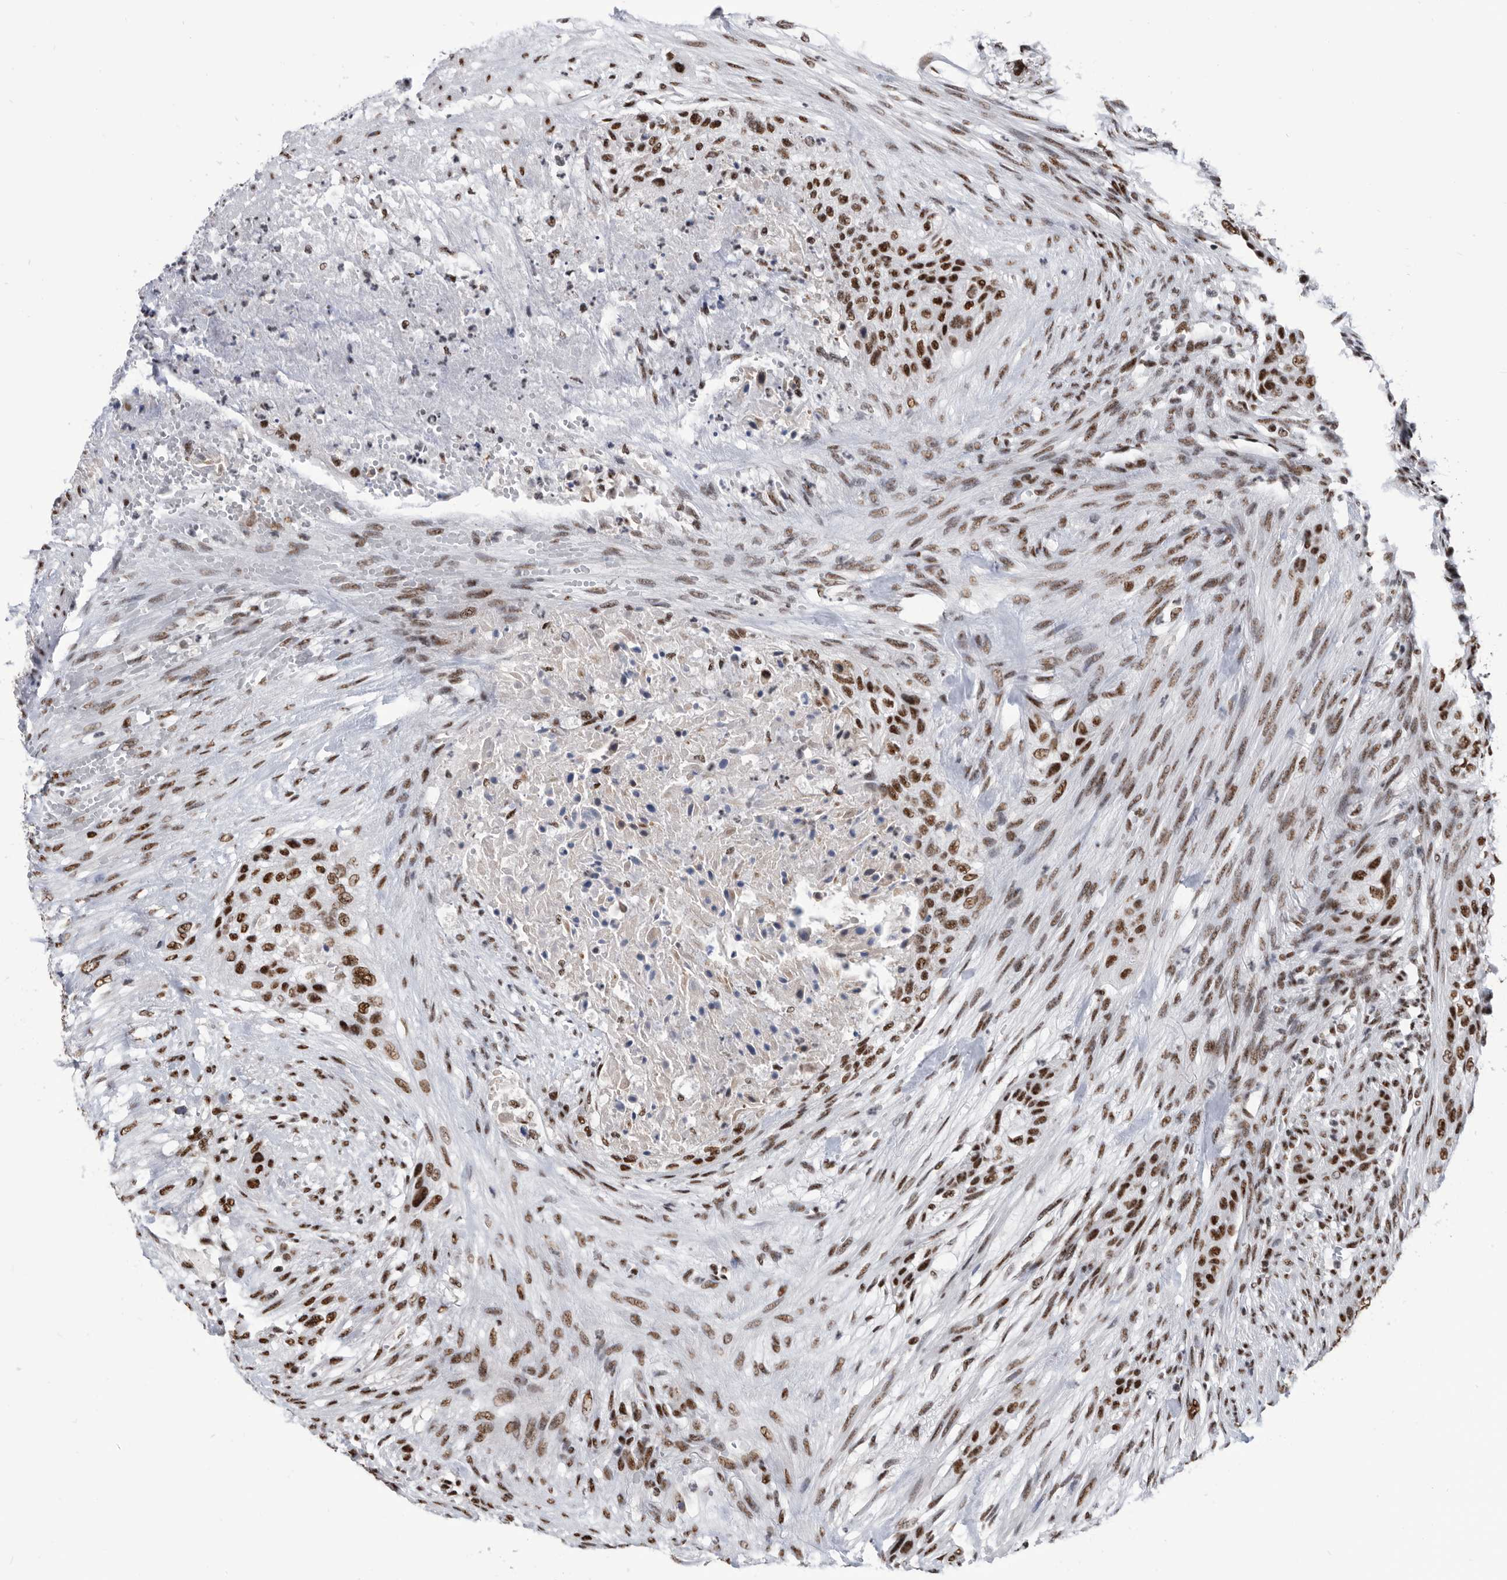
{"staining": {"intensity": "strong", "quantity": ">75%", "location": "nuclear"}, "tissue": "urothelial cancer", "cell_type": "Tumor cells", "image_type": "cancer", "snomed": [{"axis": "morphology", "description": "Urothelial carcinoma, High grade"}, {"axis": "topography", "description": "Urinary bladder"}], "caption": "Urothelial carcinoma (high-grade) was stained to show a protein in brown. There is high levels of strong nuclear expression in about >75% of tumor cells.", "gene": "SF3A1", "patient": {"sex": "male", "age": 35}}